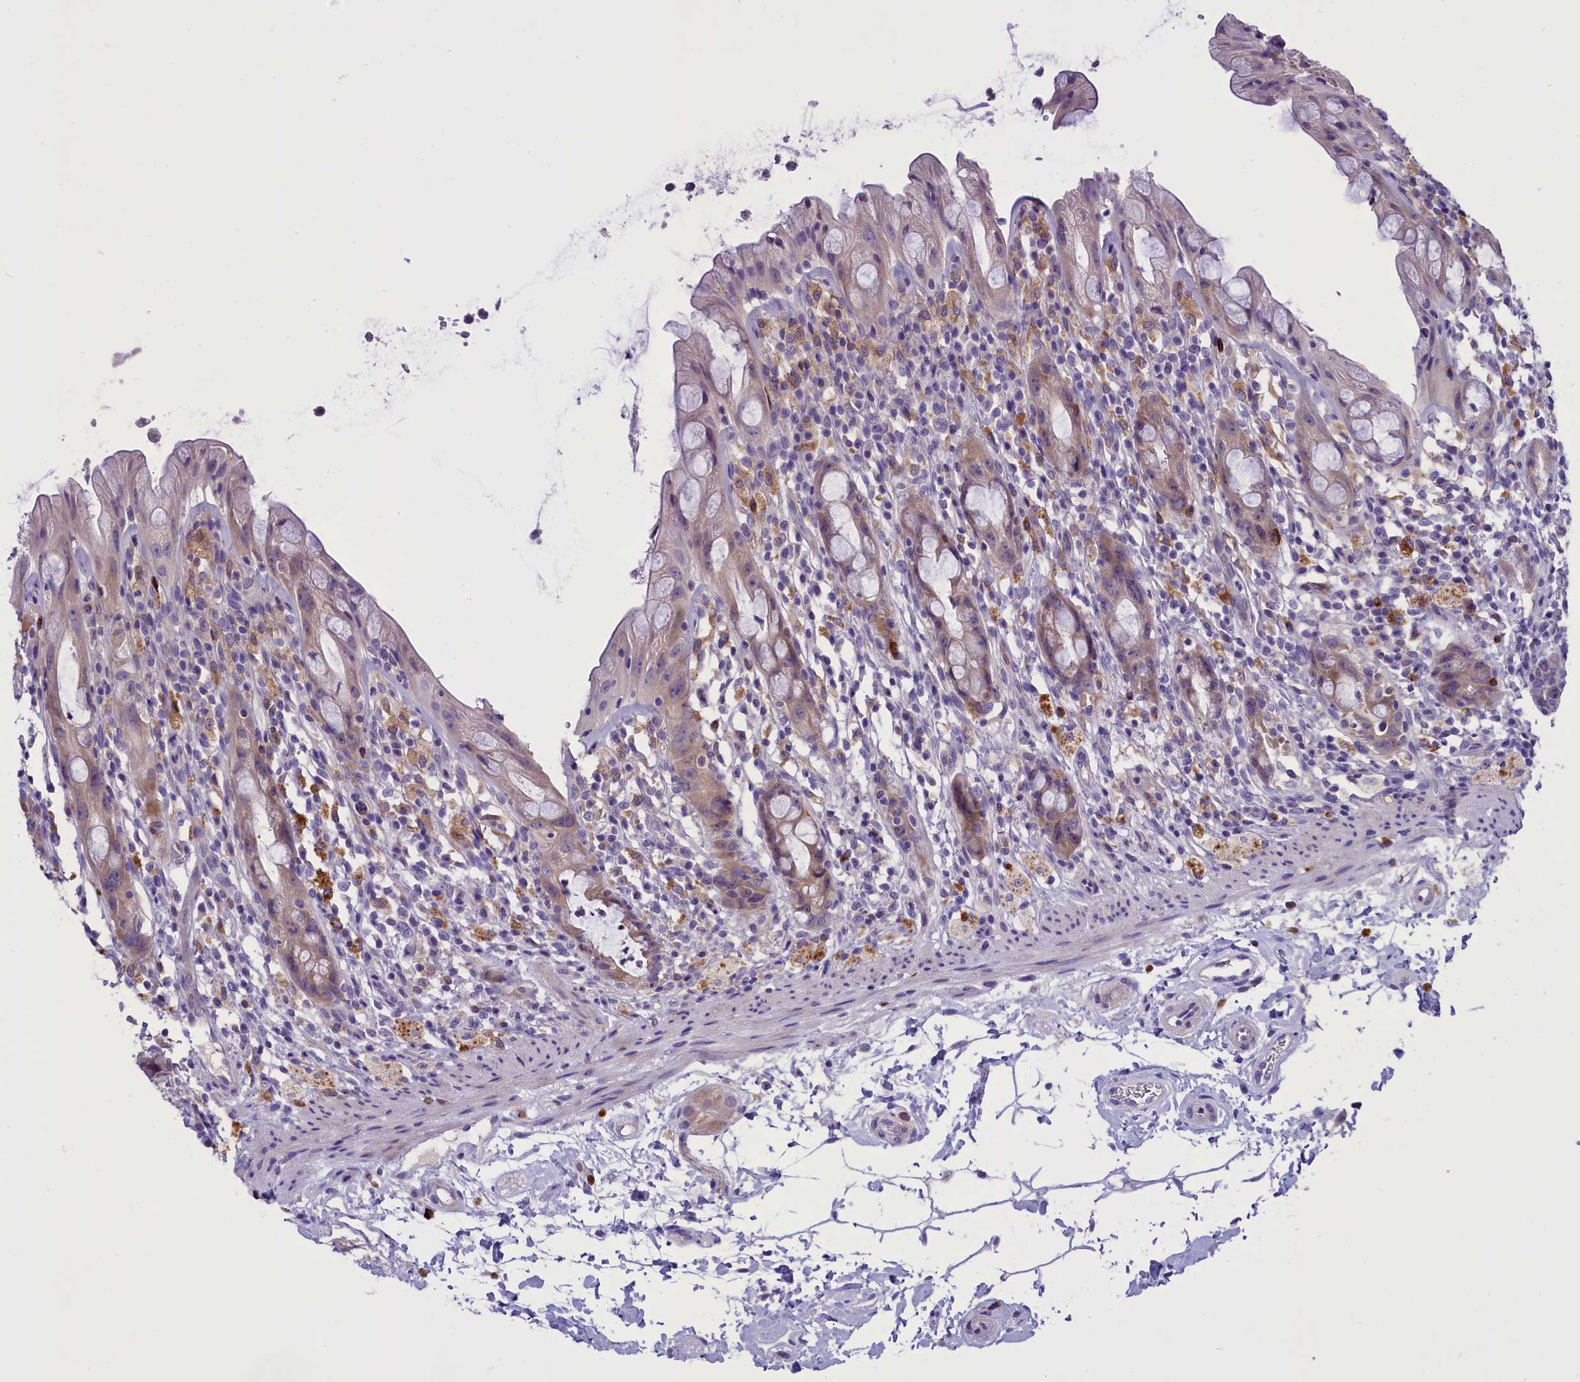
{"staining": {"intensity": "weak", "quantity": "25%-75%", "location": "cytoplasmic/membranous"}, "tissue": "rectum", "cell_type": "Glandular cells", "image_type": "normal", "snomed": [{"axis": "morphology", "description": "Normal tissue, NOS"}, {"axis": "topography", "description": "Rectum"}], "caption": "IHC histopathology image of benign rectum: rectum stained using immunohistochemistry (IHC) demonstrates low levels of weak protein expression localized specifically in the cytoplasmic/membranous of glandular cells, appearing as a cytoplasmic/membranous brown color.", "gene": "ENPP6", "patient": {"sex": "male", "age": 44}}